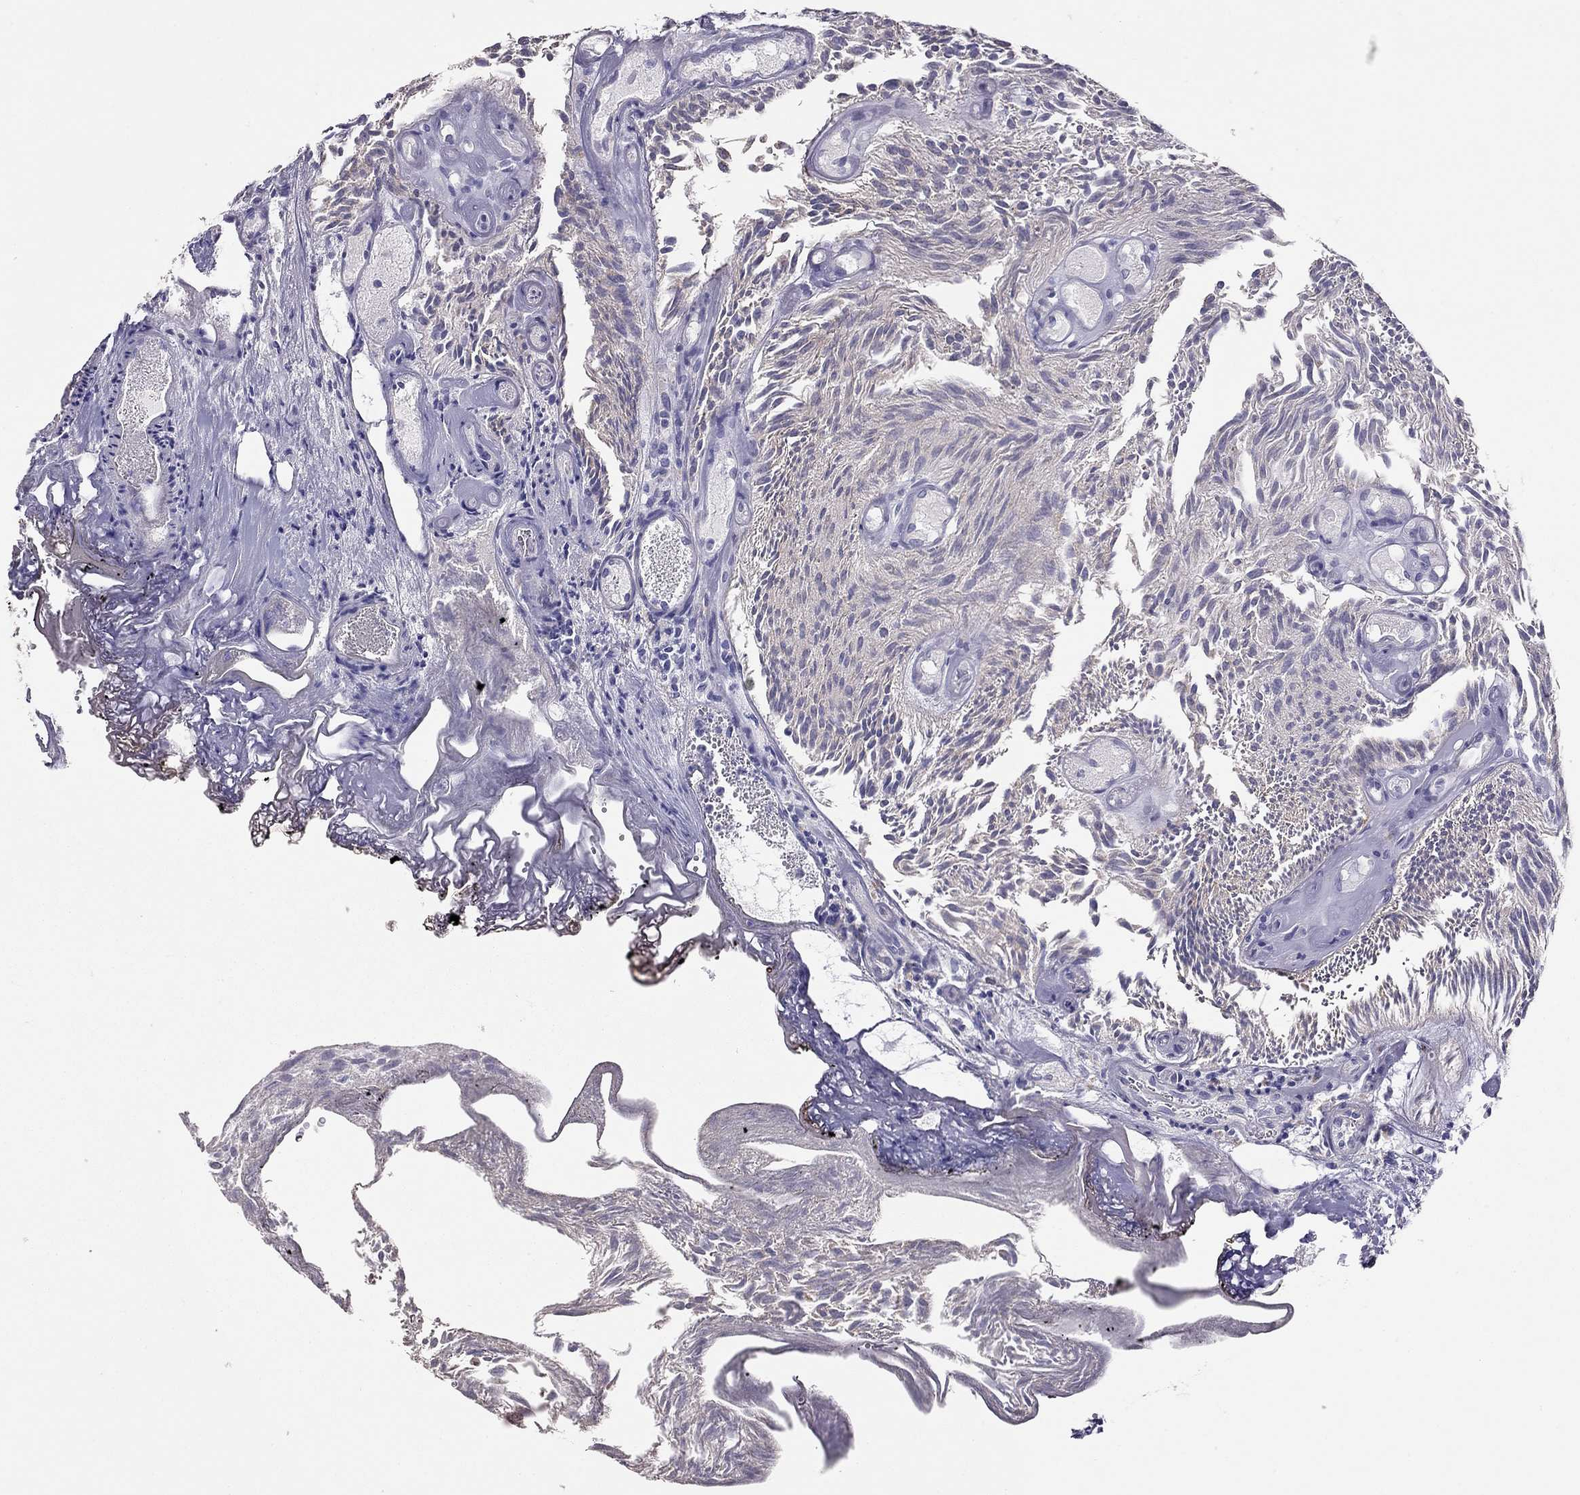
{"staining": {"intensity": "negative", "quantity": "none", "location": "none"}, "tissue": "urothelial cancer", "cell_type": "Tumor cells", "image_type": "cancer", "snomed": [{"axis": "morphology", "description": "Urothelial carcinoma, Low grade"}, {"axis": "topography", "description": "Urinary bladder"}], "caption": "Immunohistochemistry photomicrograph of neoplastic tissue: human urothelial cancer stained with DAB (3,3'-diaminobenzidine) reveals no significant protein positivity in tumor cells. (DAB immunohistochemistry (IHC), high magnification).", "gene": "LRIT3", "patient": {"sex": "female", "age": 87}}